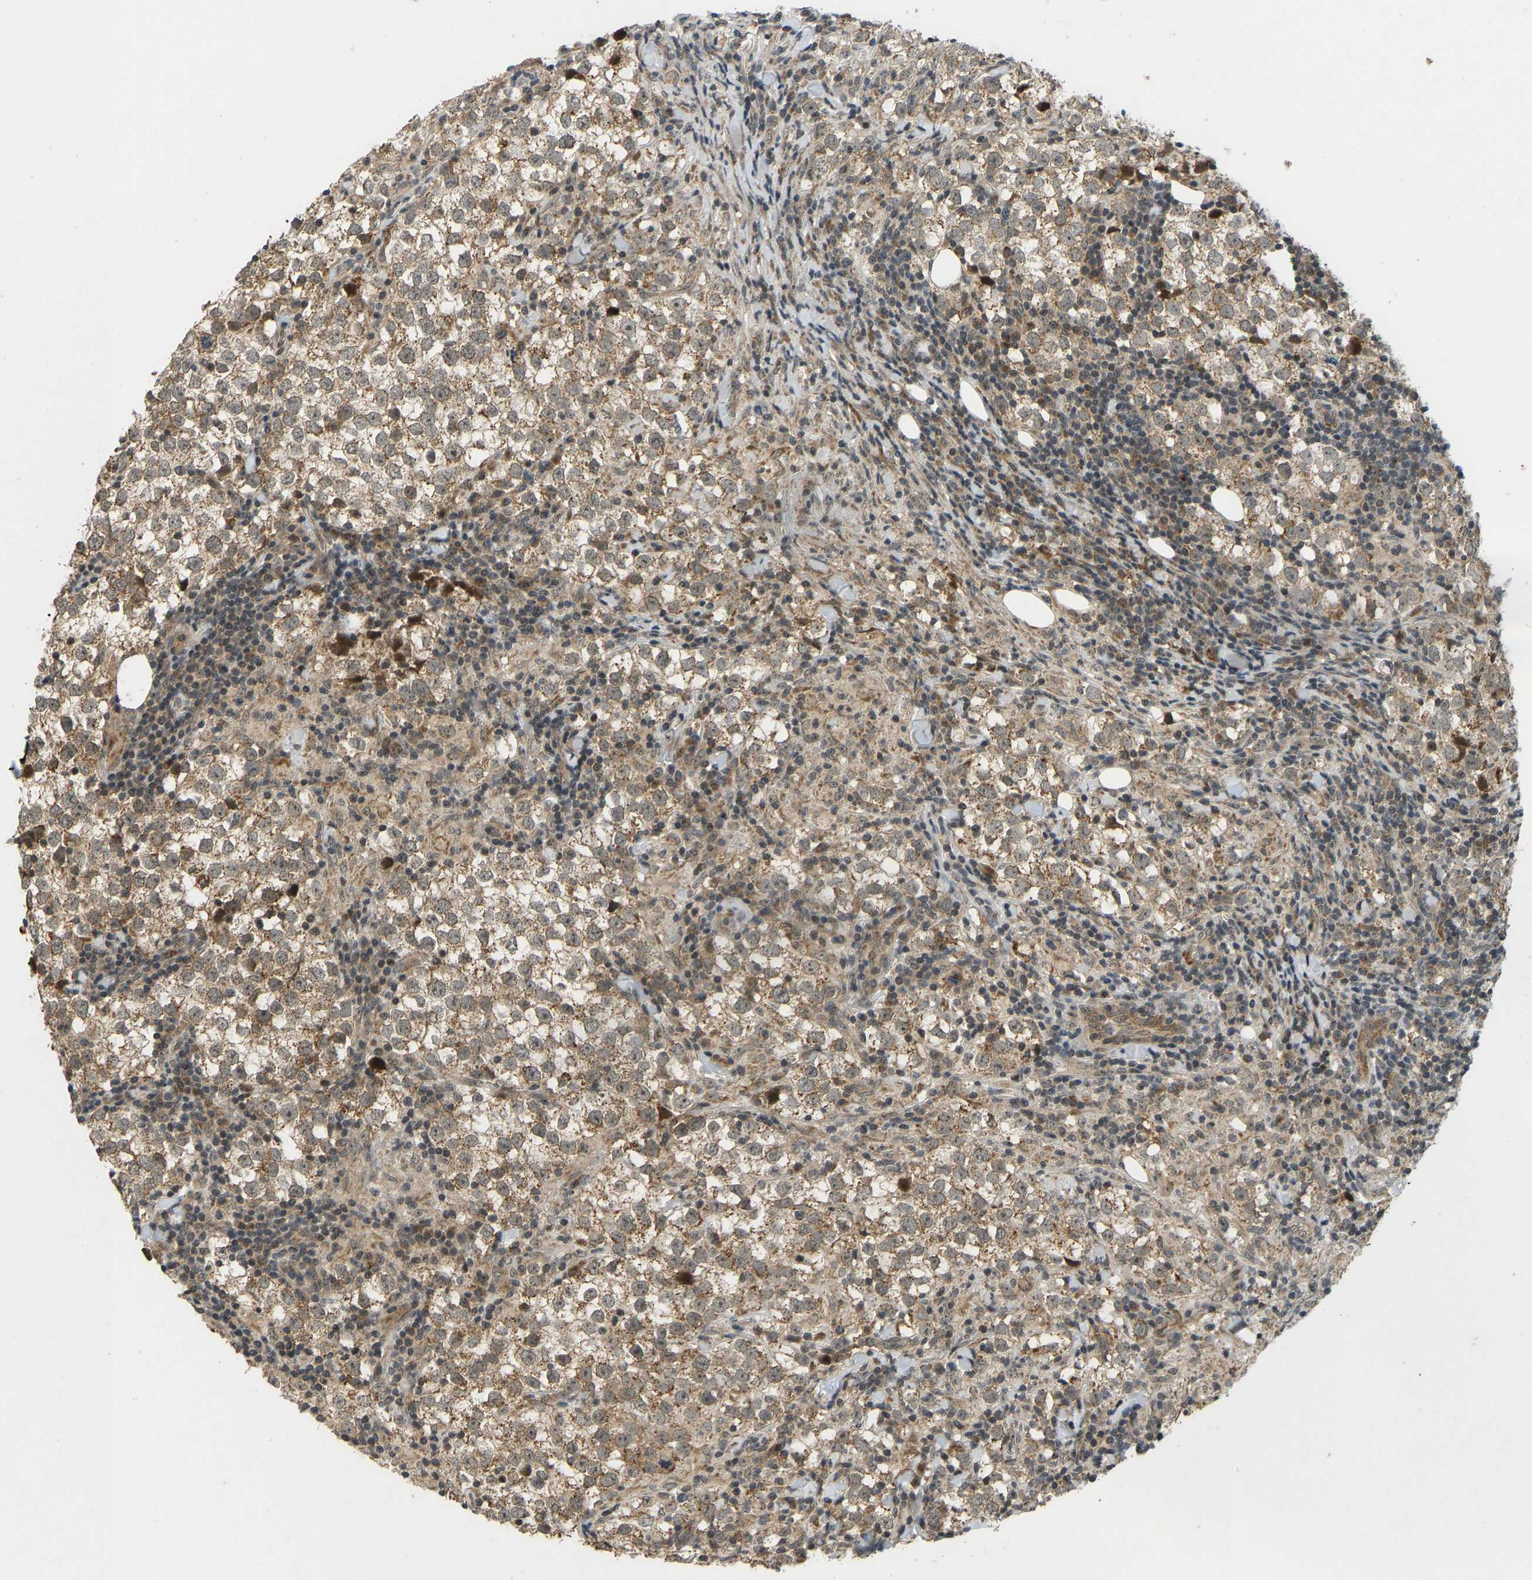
{"staining": {"intensity": "moderate", "quantity": ">75%", "location": "cytoplasmic/membranous"}, "tissue": "testis cancer", "cell_type": "Tumor cells", "image_type": "cancer", "snomed": [{"axis": "morphology", "description": "Seminoma, NOS"}, {"axis": "morphology", "description": "Carcinoma, Embryonal, NOS"}, {"axis": "topography", "description": "Testis"}], "caption": "Protein expression analysis of human testis embryonal carcinoma reveals moderate cytoplasmic/membranous positivity in about >75% of tumor cells.", "gene": "ACADS", "patient": {"sex": "male", "age": 36}}